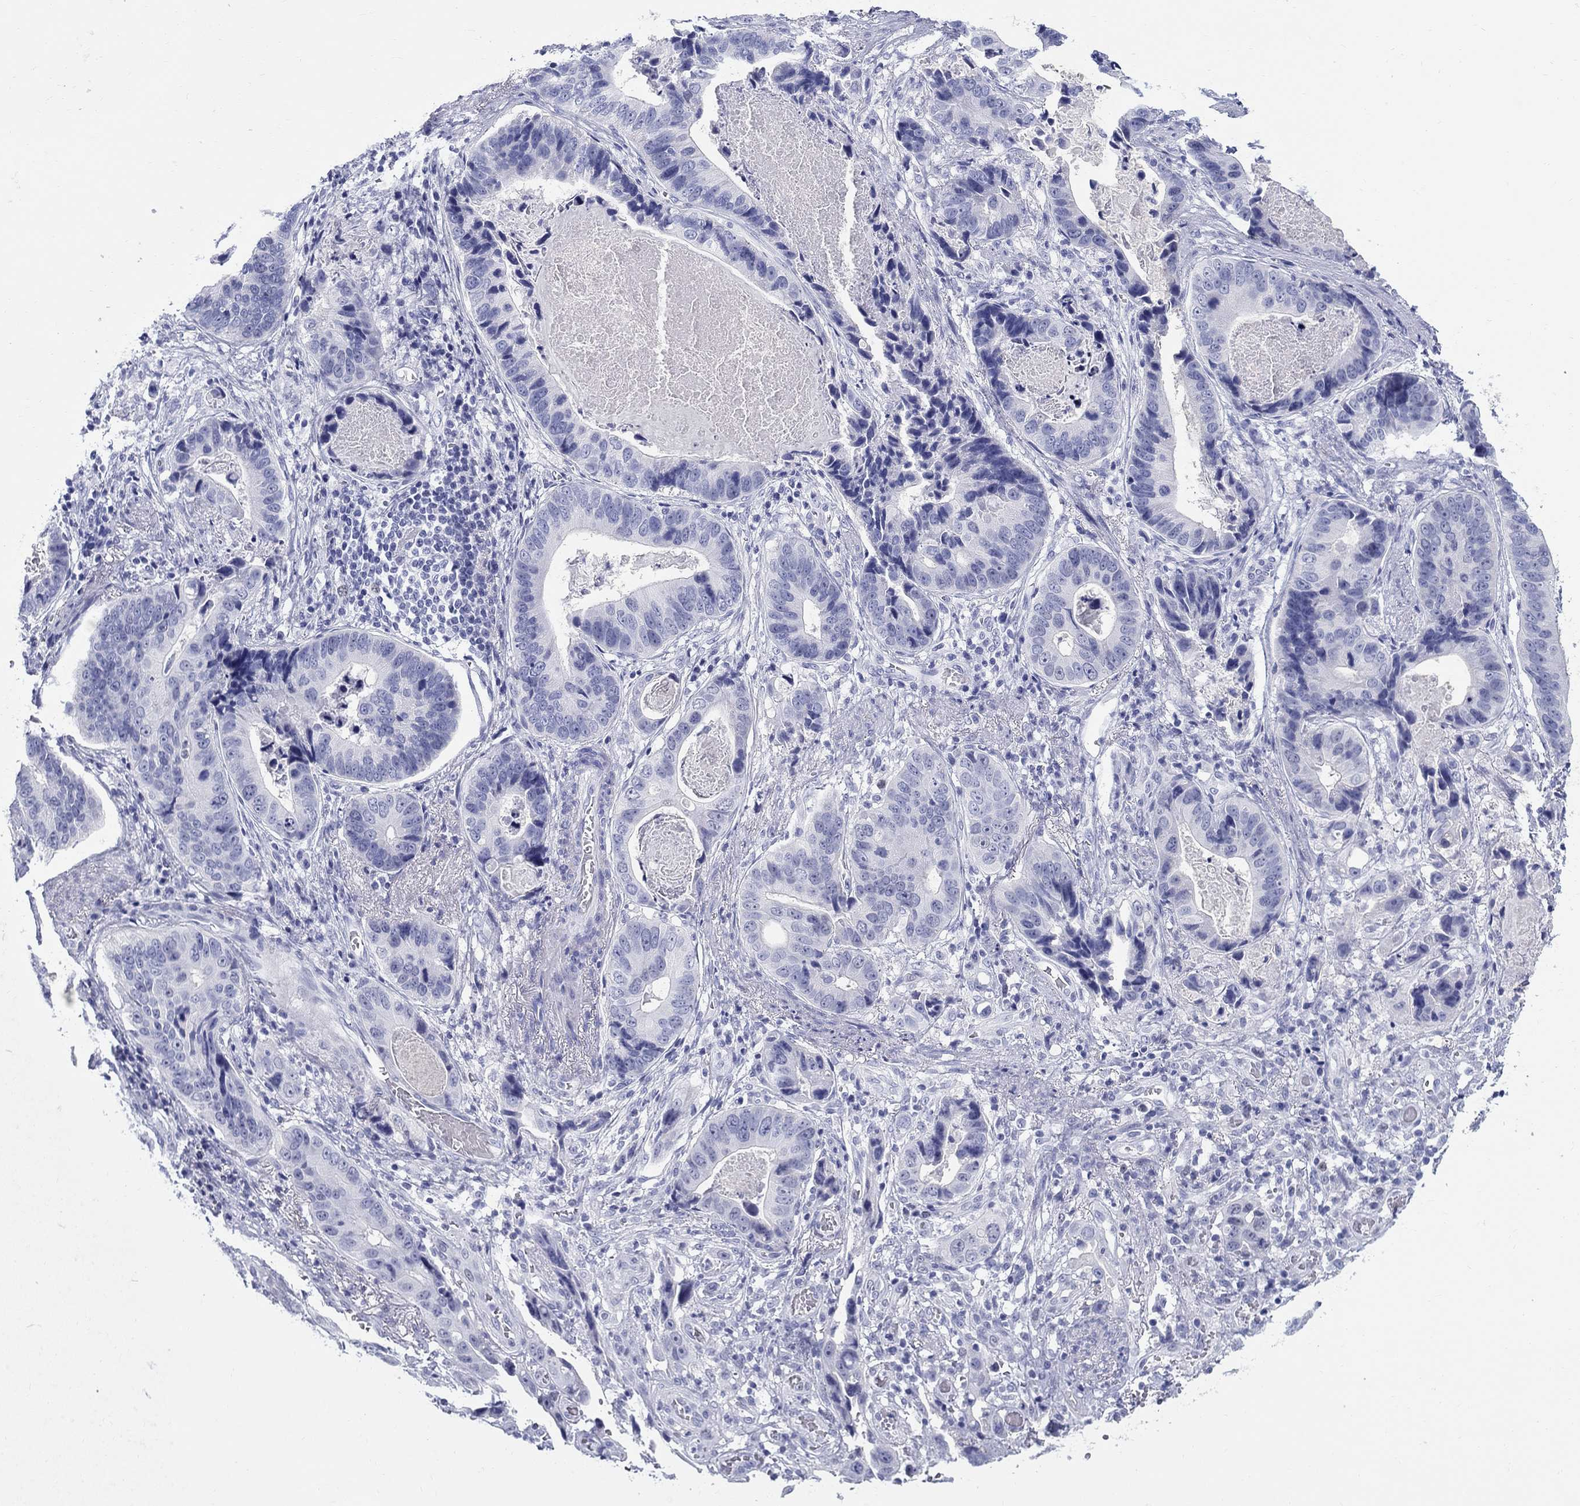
{"staining": {"intensity": "negative", "quantity": "none", "location": "none"}, "tissue": "stomach cancer", "cell_type": "Tumor cells", "image_type": "cancer", "snomed": [{"axis": "morphology", "description": "Adenocarcinoma, NOS"}, {"axis": "topography", "description": "Stomach"}], "caption": "IHC photomicrograph of neoplastic tissue: human stomach cancer (adenocarcinoma) stained with DAB (3,3'-diaminobenzidine) shows no significant protein expression in tumor cells.", "gene": "LAMP5", "patient": {"sex": "male", "age": 84}}